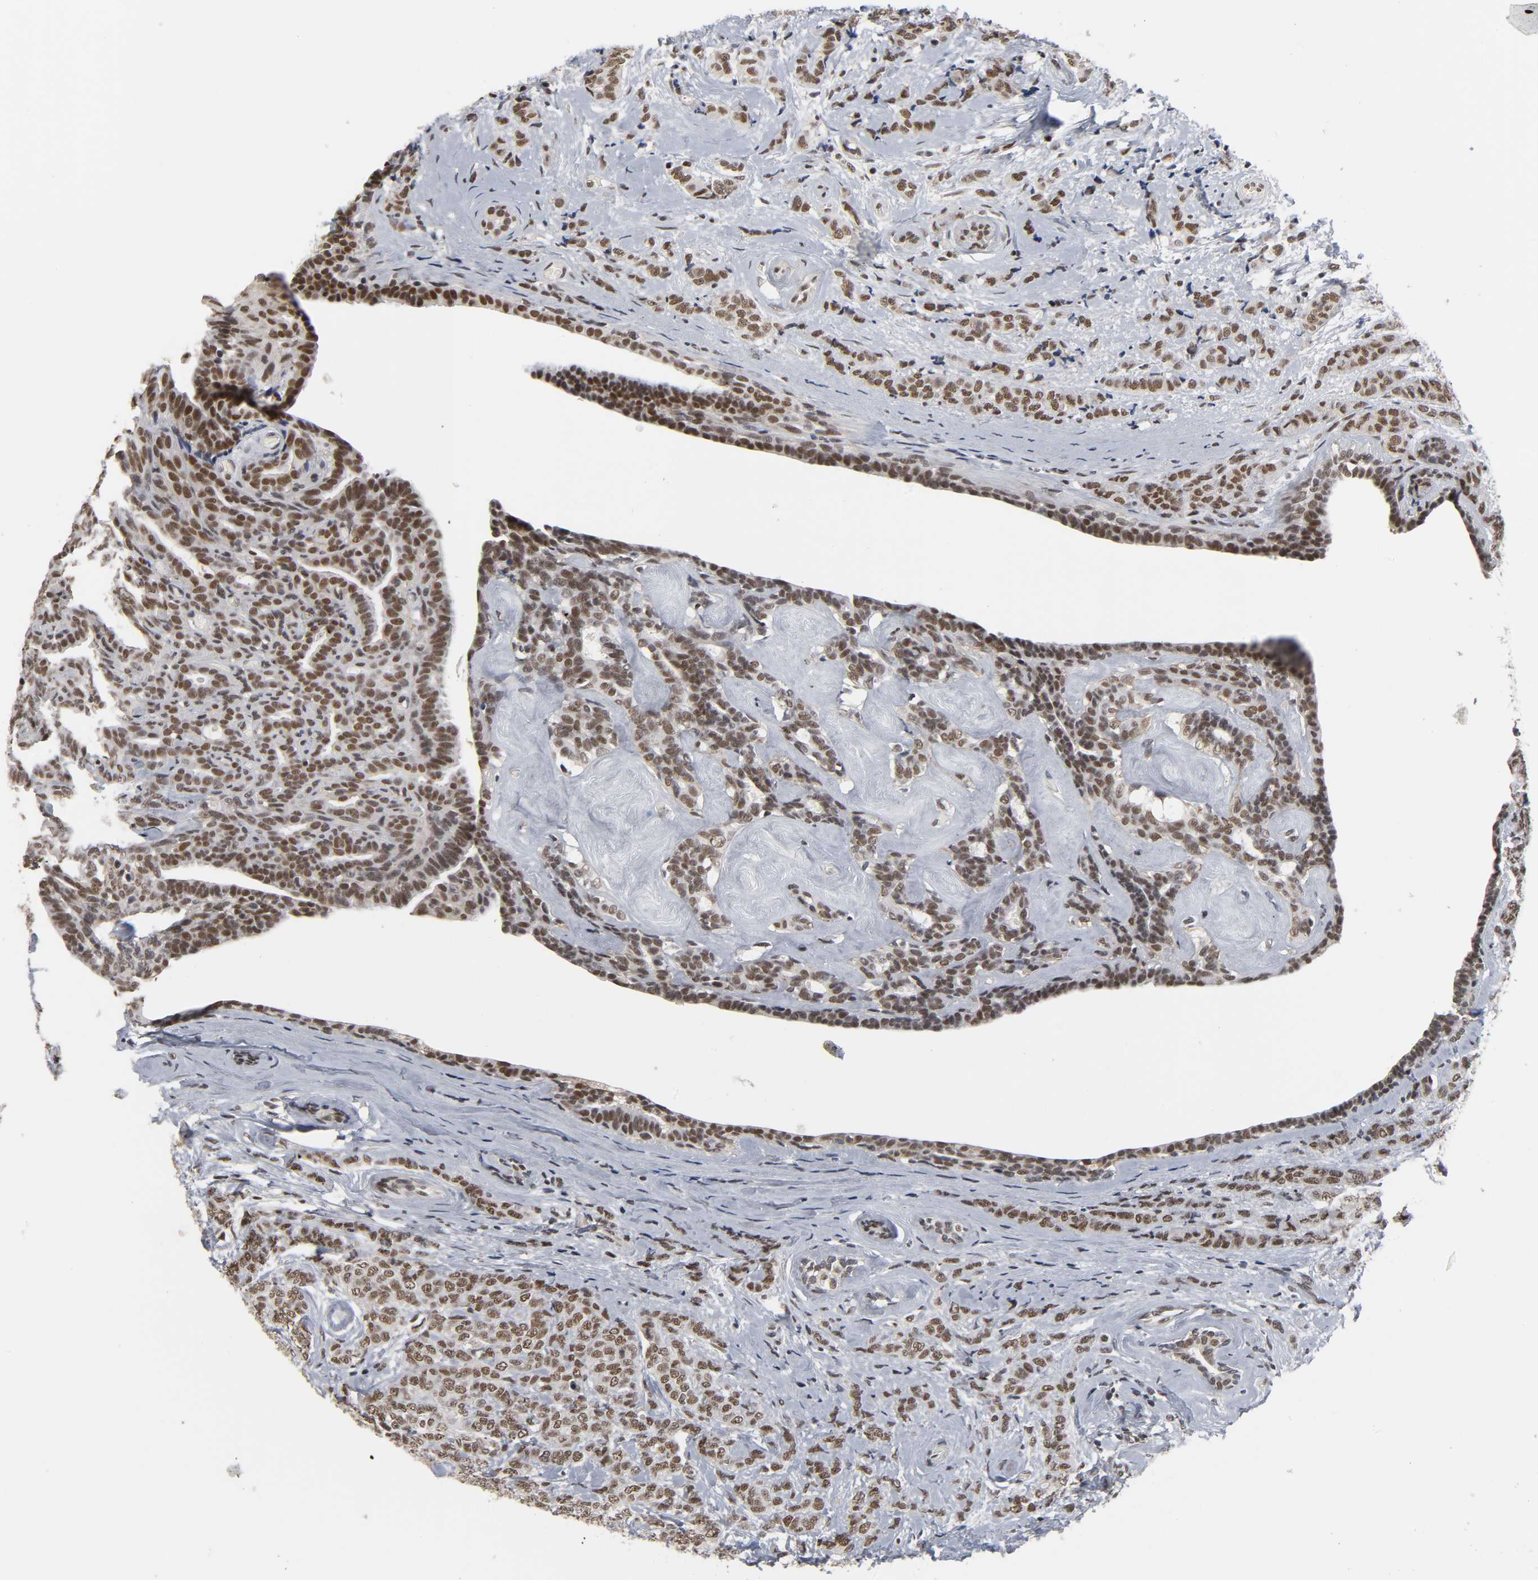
{"staining": {"intensity": "moderate", "quantity": ">75%", "location": "nuclear"}, "tissue": "breast cancer", "cell_type": "Tumor cells", "image_type": "cancer", "snomed": [{"axis": "morphology", "description": "Lobular carcinoma"}, {"axis": "topography", "description": "Breast"}], "caption": "A photomicrograph of human breast cancer stained for a protein reveals moderate nuclear brown staining in tumor cells.", "gene": "TRIM33", "patient": {"sex": "female", "age": 60}}